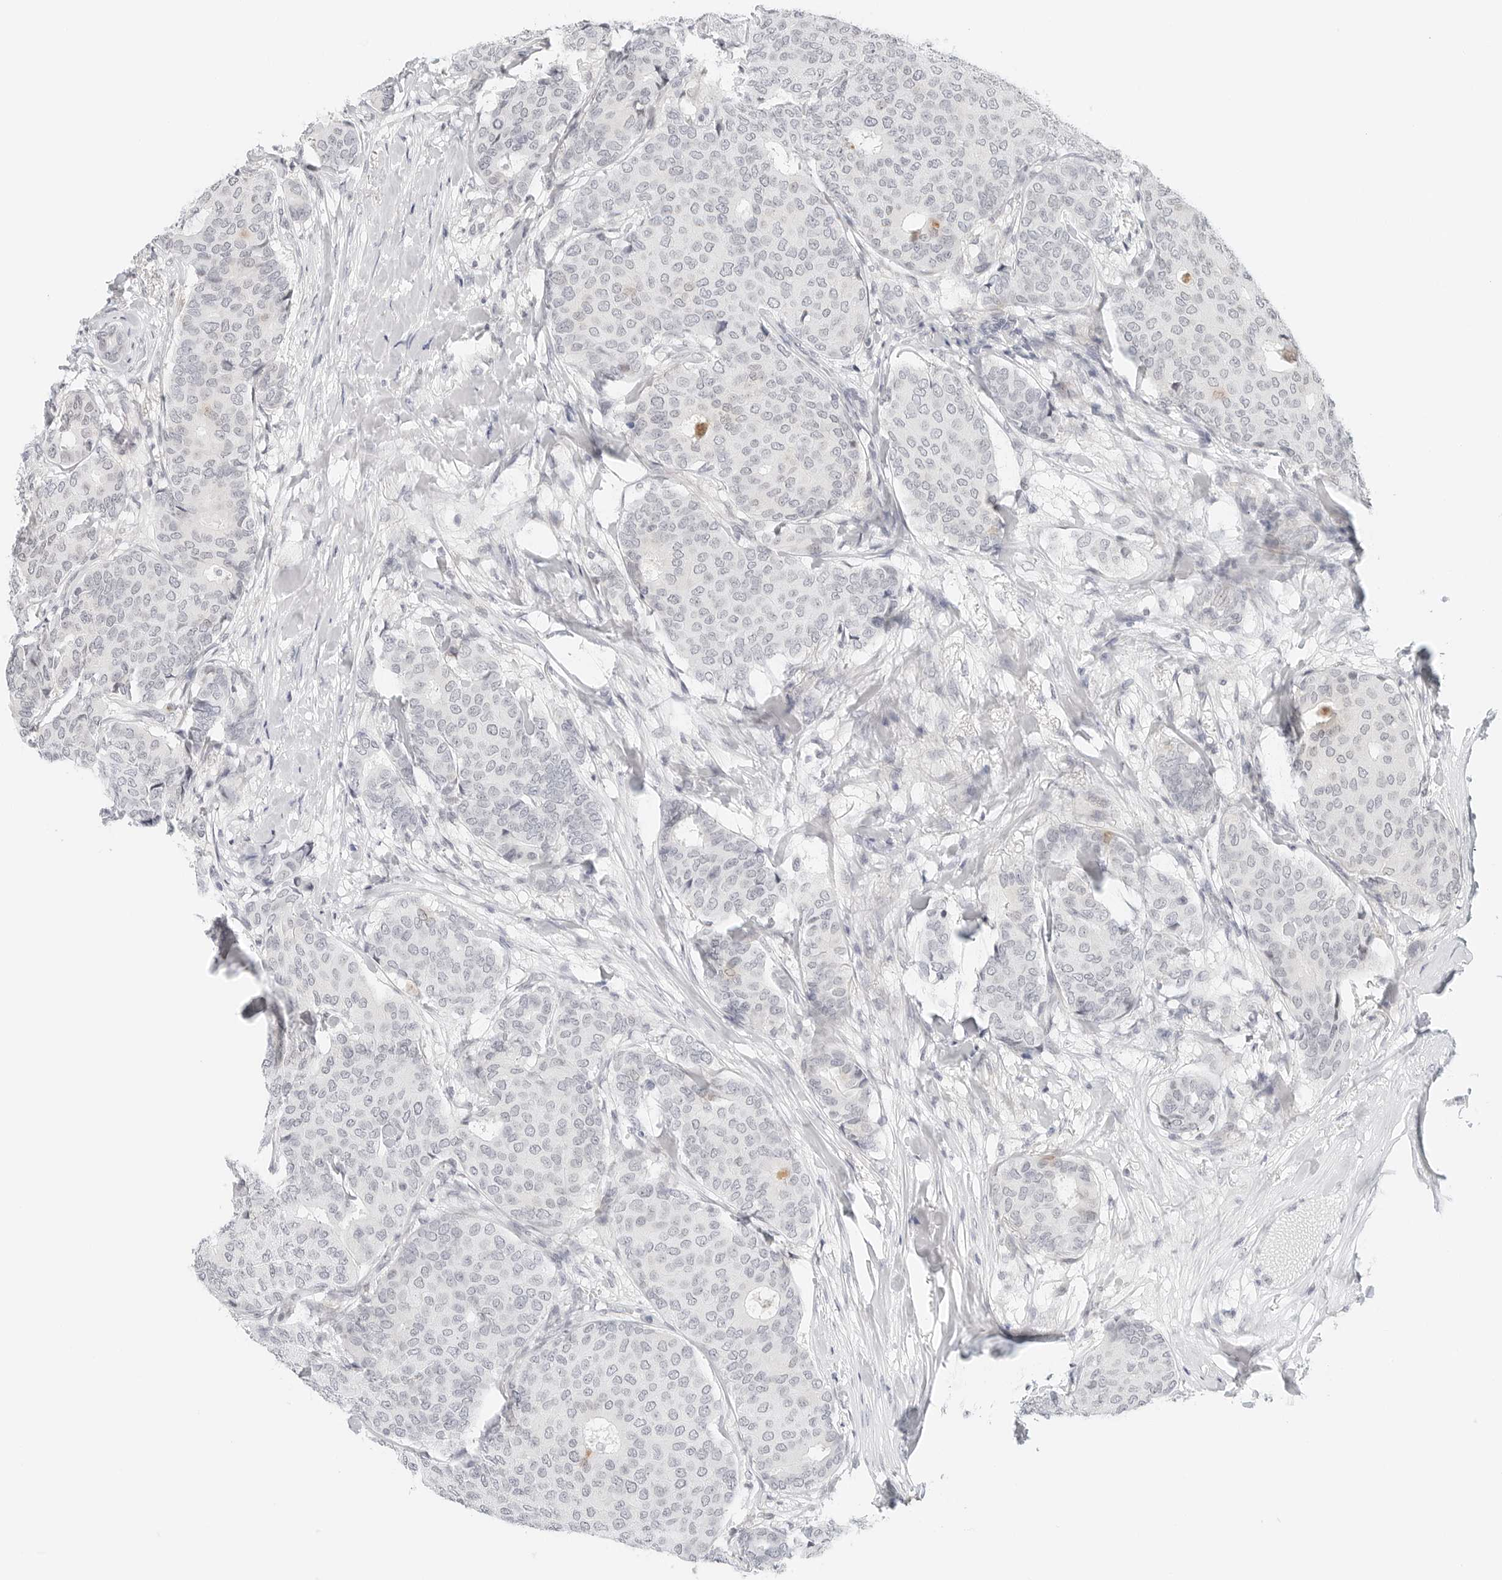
{"staining": {"intensity": "negative", "quantity": "none", "location": "none"}, "tissue": "breast cancer", "cell_type": "Tumor cells", "image_type": "cancer", "snomed": [{"axis": "morphology", "description": "Duct carcinoma"}, {"axis": "topography", "description": "Breast"}], "caption": "Image shows no protein staining in tumor cells of breast cancer (intraductal carcinoma) tissue.", "gene": "PARP10", "patient": {"sex": "female", "age": 75}}